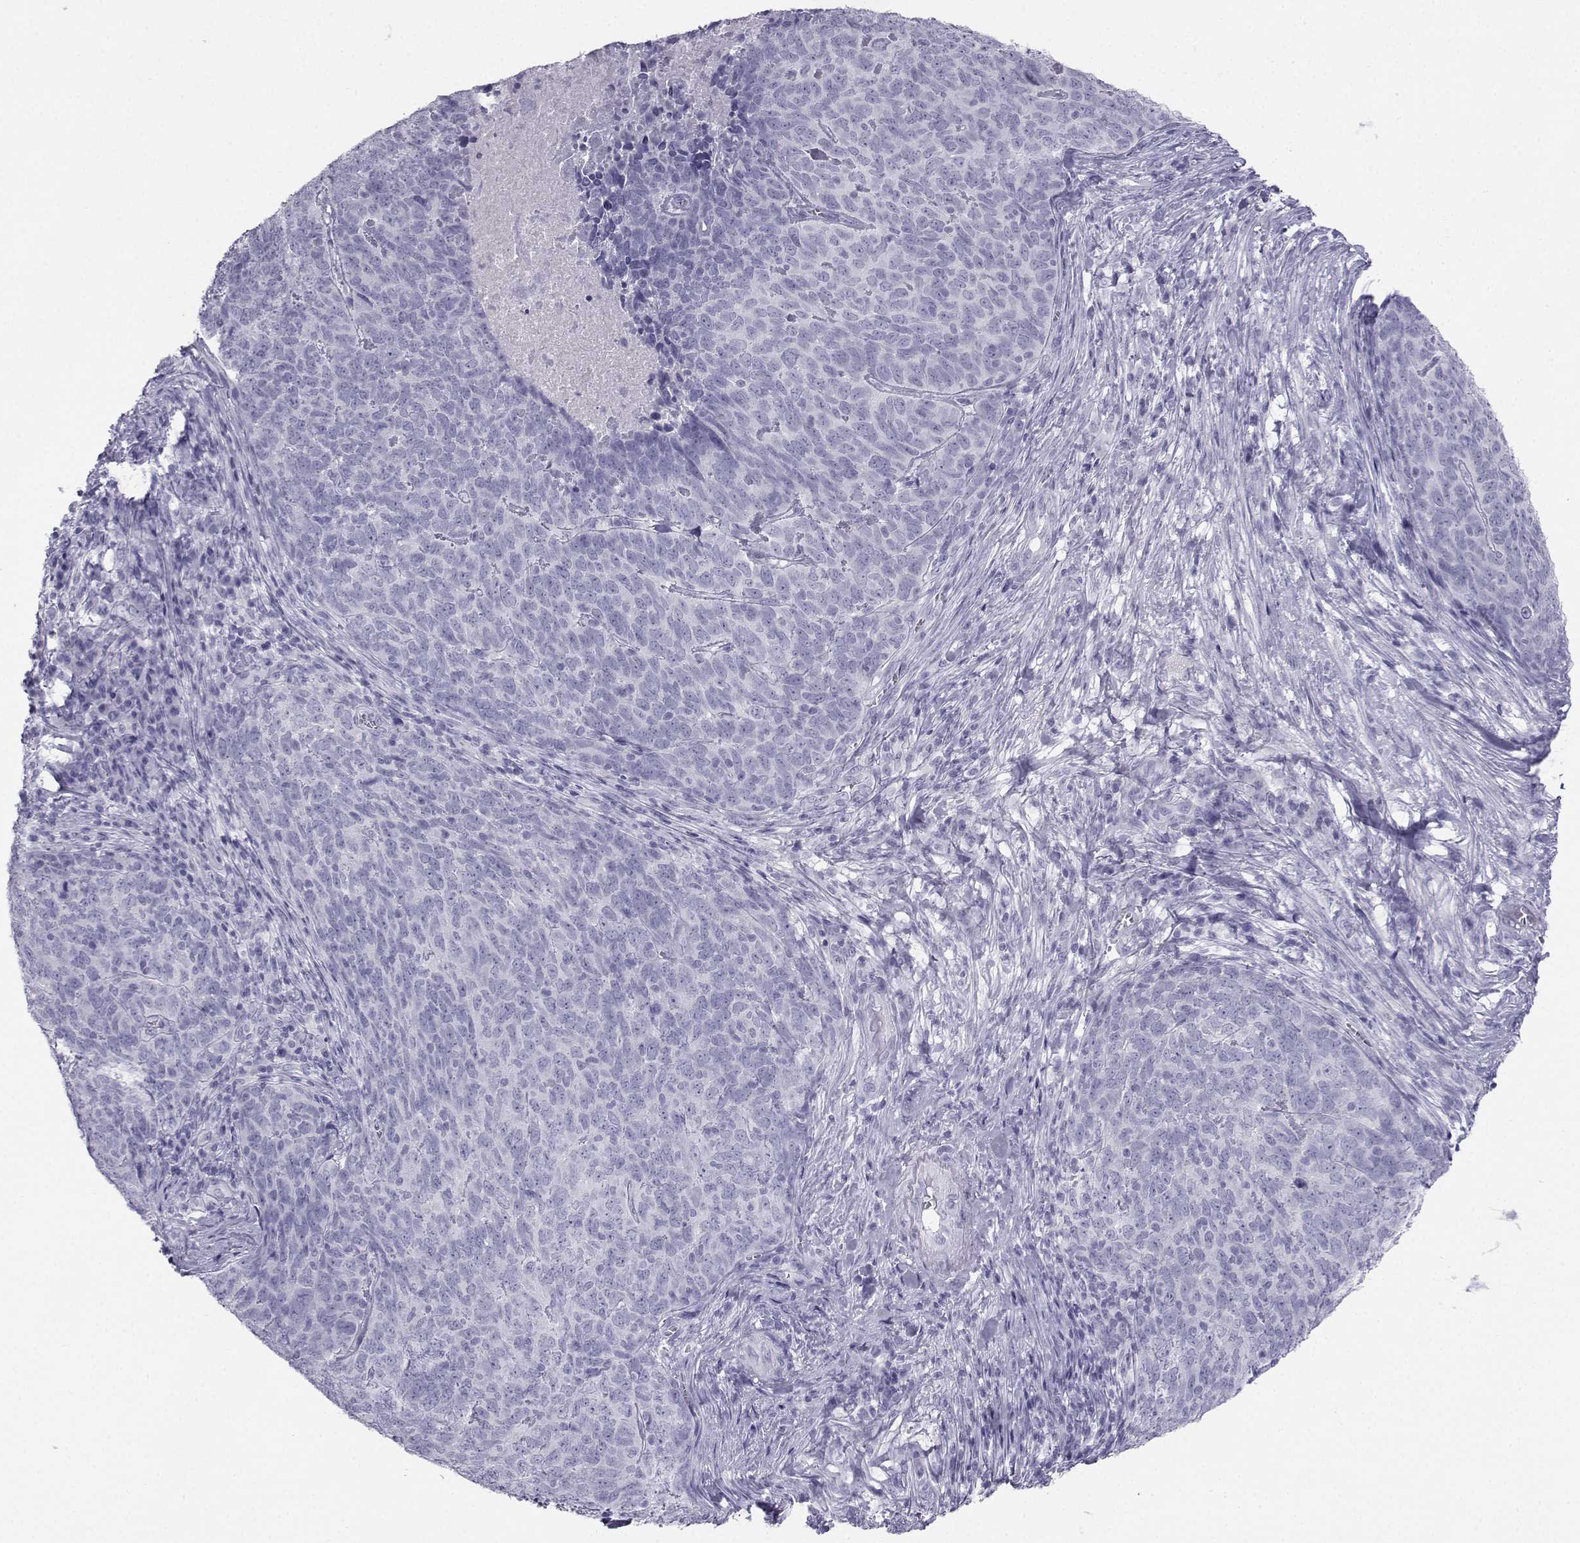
{"staining": {"intensity": "negative", "quantity": "none", "location": "none"}, "tissue": "skin cancer", "cell_type": "Tumor cells", "image_type": "cancer", "snomed": [{"axis": "morphology", "description": "Squamous cell carcinoma, NOS"}, {"axis": "topography", "description": "Skin"}, {"axis": "topography", "description": "Anal"}], "caption": "Immunohistochemistry (IHC) micrograph of human skin cancer stained for a protein (brown), which reveals no staining in tumor cells.", "gene": "SST", "patient": {"sex": "female", "age": 51}}